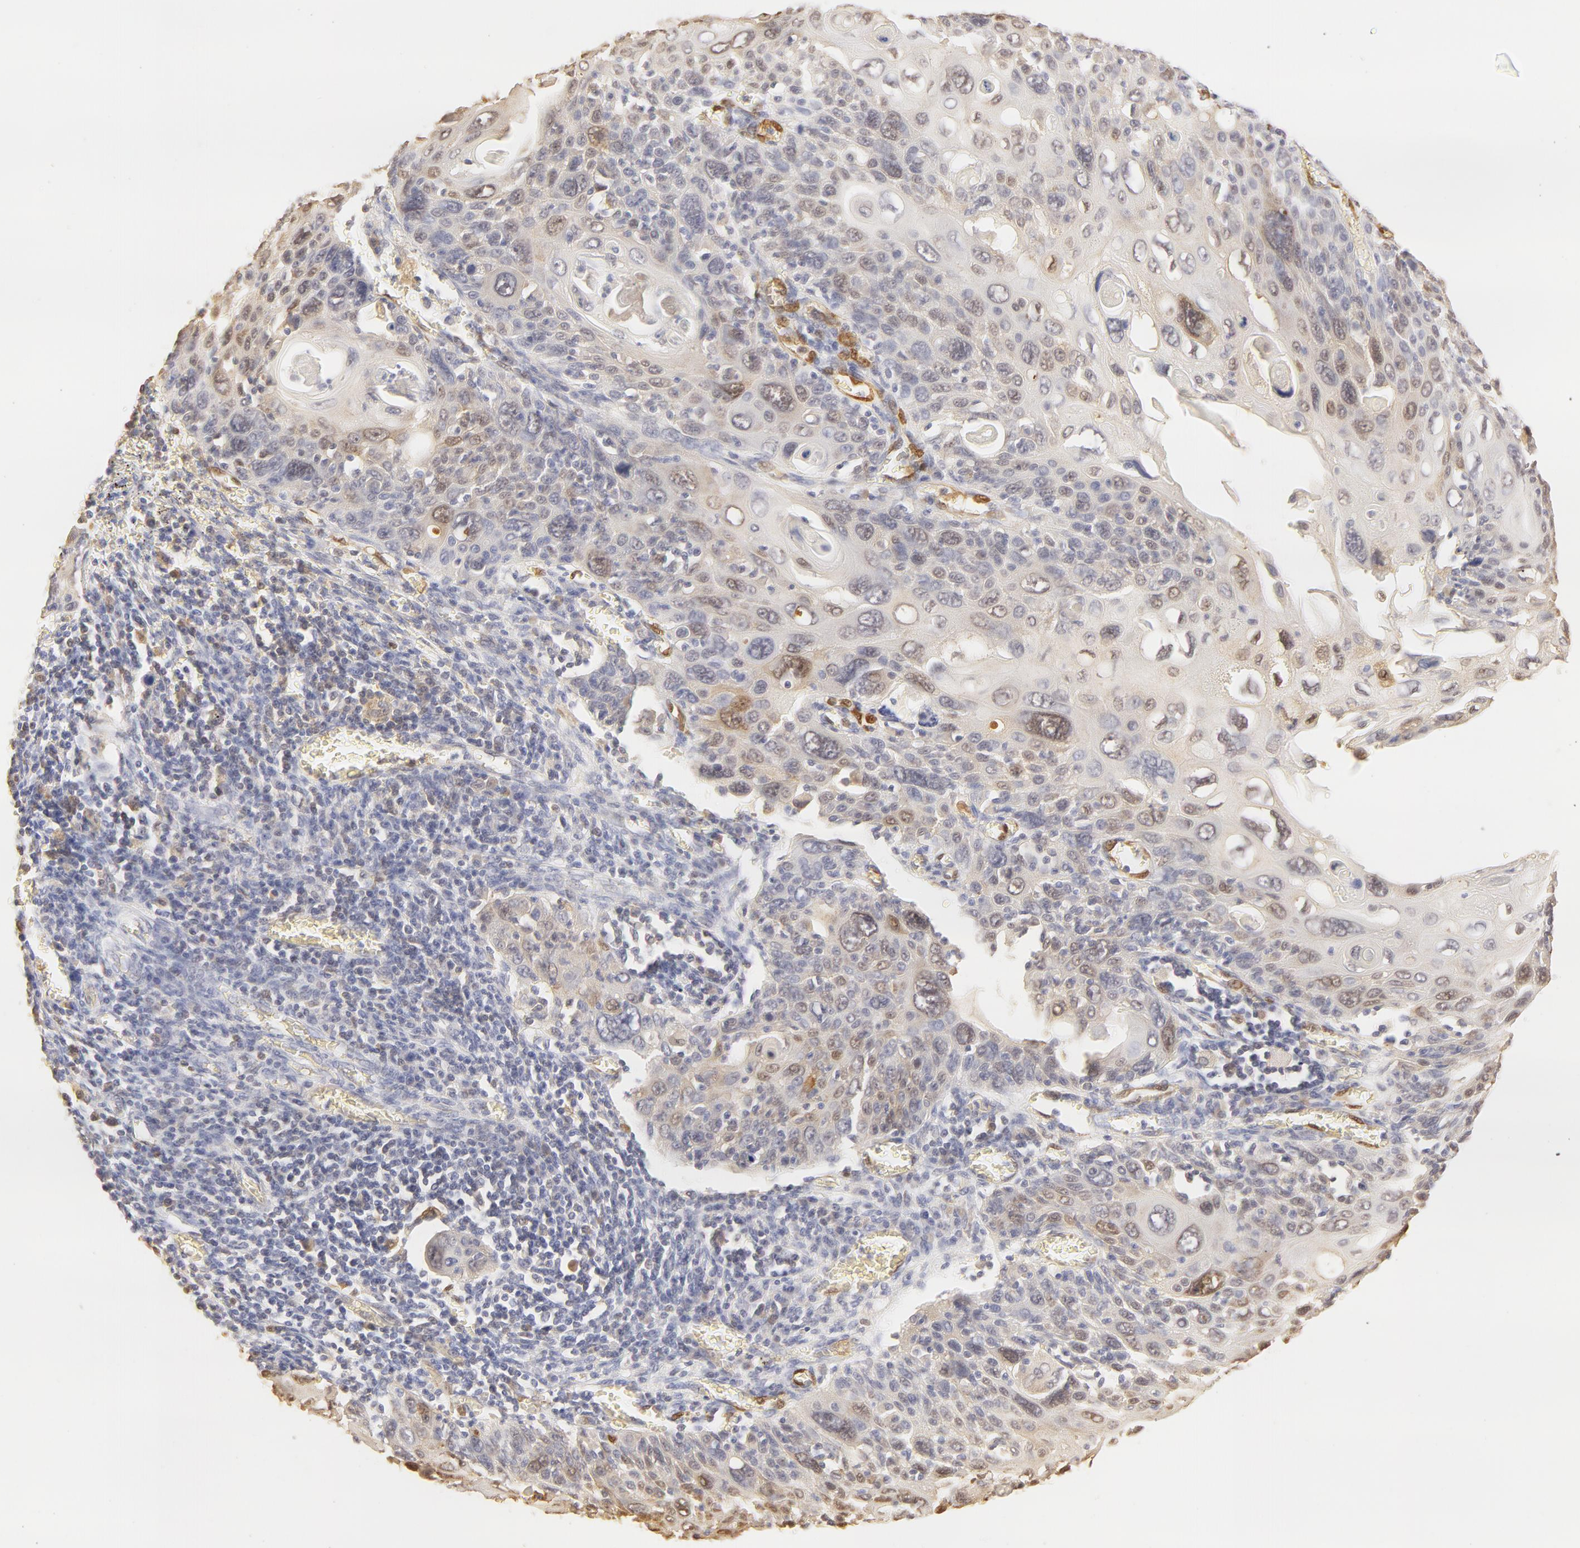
{"staining": {"intensity": "weak", "quantity": "25%-75%", "location": "nuclear"}, "tissue": "cervical cancer", "cell_type": "Tumor cells", "image_type": "cancer", "snomed": [{"axis": "morphology", "description": "Squamous cell carcinoma, NOS"}, {"axis": "topography", "description": "Cervix"}], "caption": "Human squamous cell carcinoma (cervical) stained for a protein (brown) reveals weak nuclear positive expression in about 25%-75% of tumor cells.", "gene": "CA2", "patient": {"sex": "female", "age": 54}}